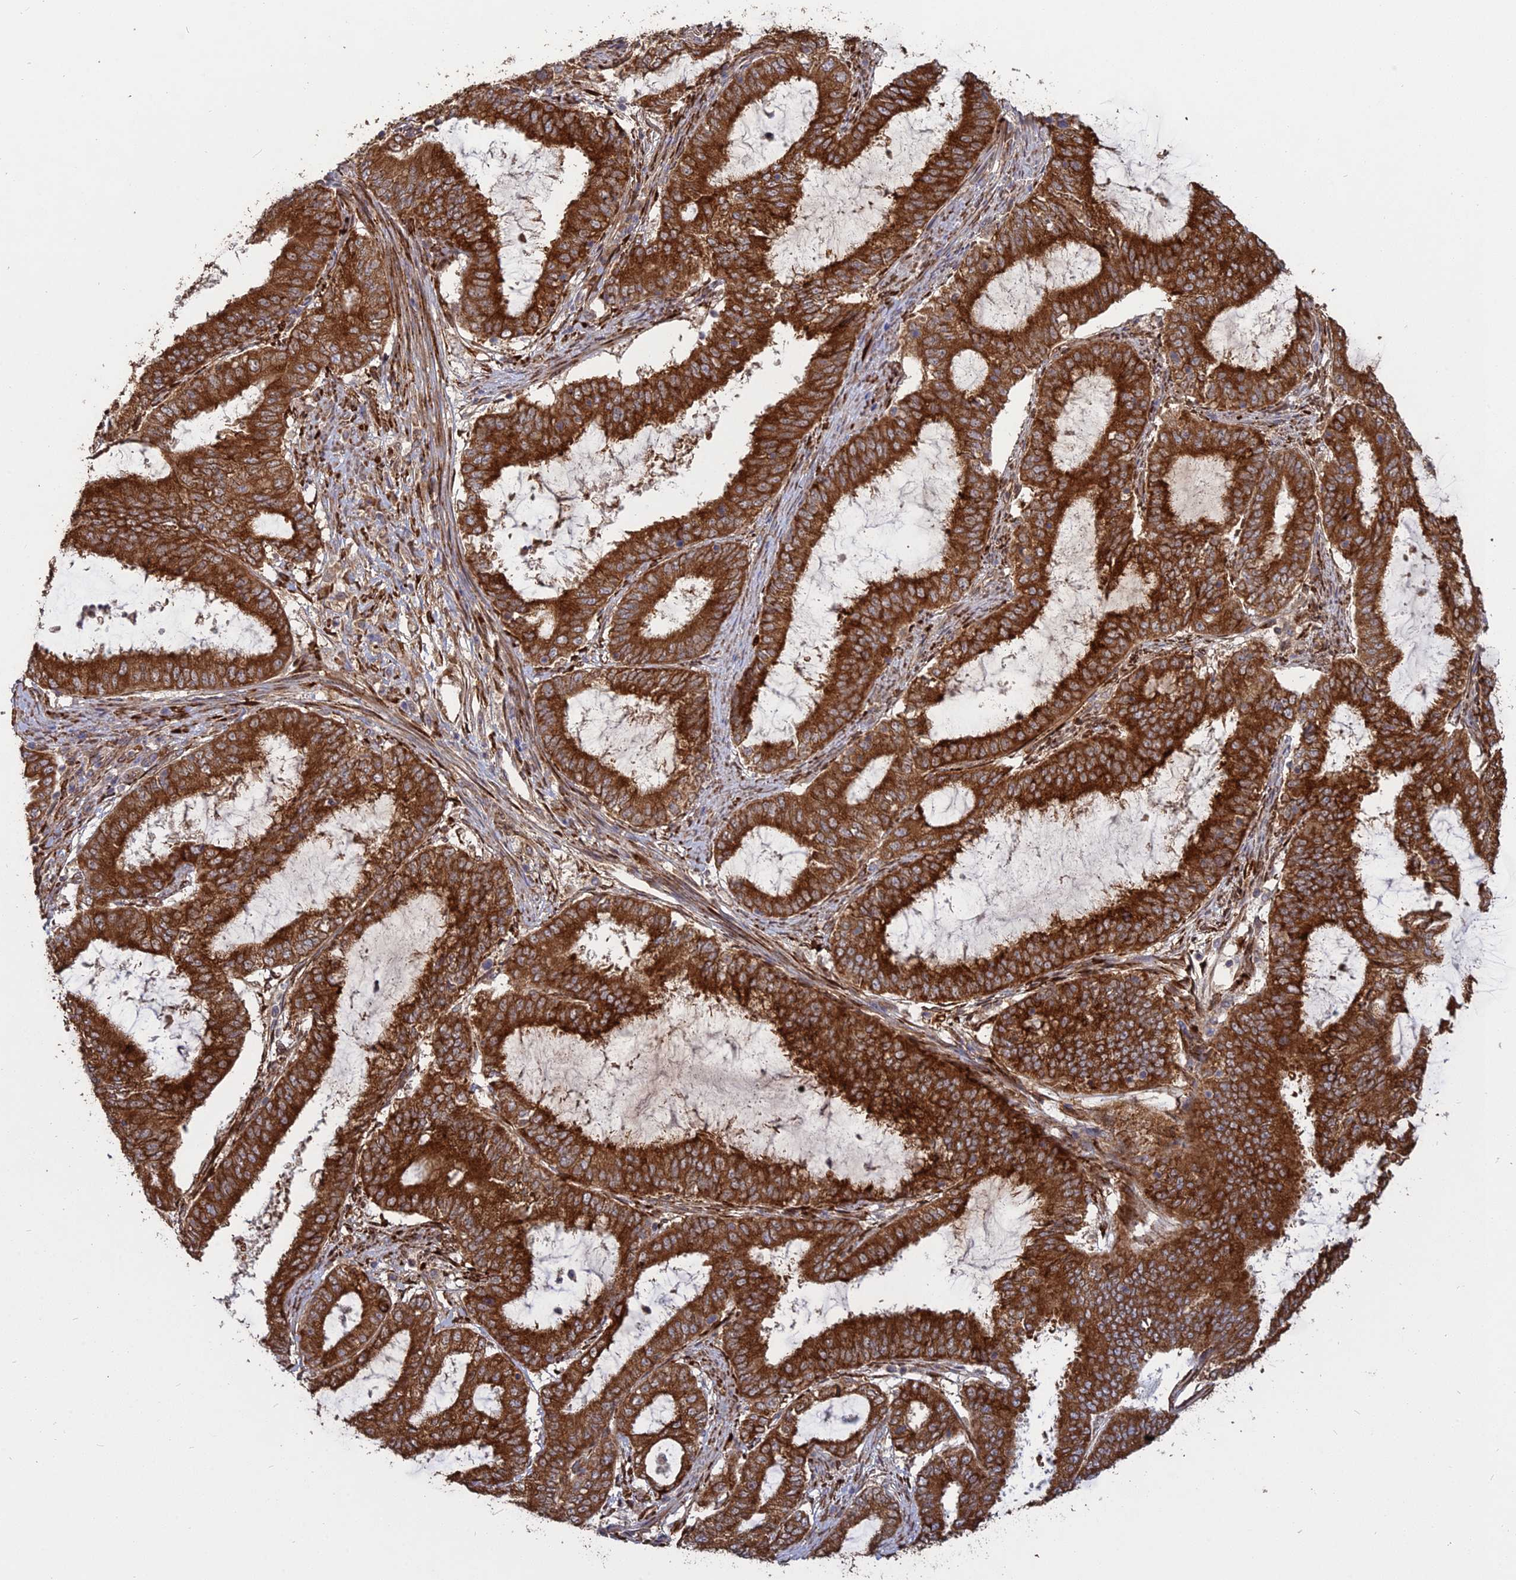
{"staining": {"intensity": "strong", "quantity": ">75%", "location": "cytoplasmic/membranous"}, "tissue": "endometrial cancer", "cell_type": "Tumor cells", "image_type": "cancer", "snomed": [{"axis": "morphology", "description": "Adenocarcinoma, NOS"}, {"axis": "topography", "description": "Endometrium"}], "caption": "Endometrial adenocarcinoma was stained to show a protein in brown. There is high levels of strong cytoplasmic/membranous expression in approximately >75% of tumor cells.", "gene": "PPIC", "patient": {"sex": "female", "age": 51}}